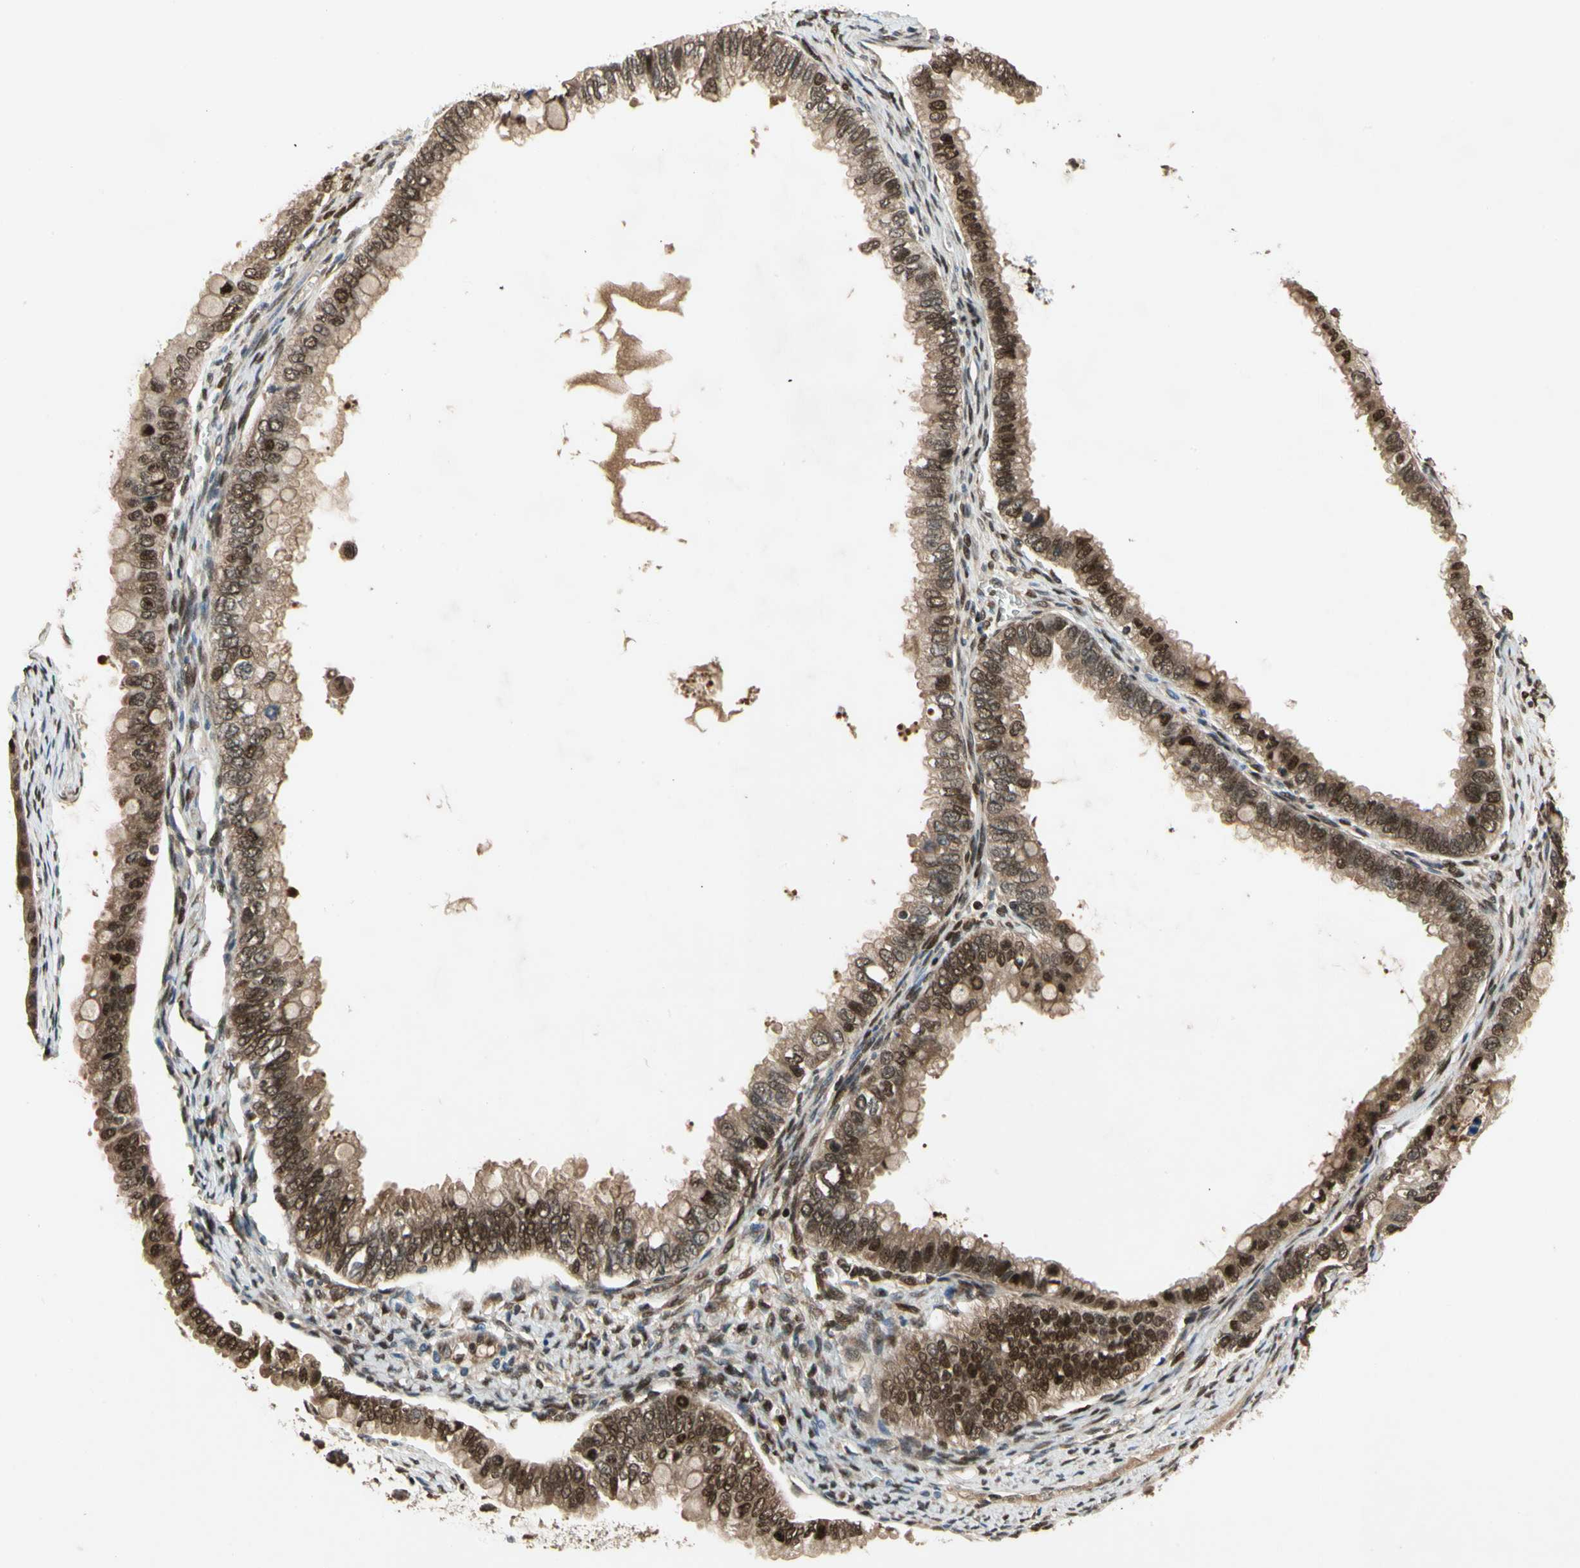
{"staining": {"intensity": "weak", "quantity": ">75%", "location": "cytoplasmic/membranous,nuclear"}, "tissue": "ovarian cancer", "cell_type": "Tumor cells", "image_type": "cancer", "snomed": [{"axis": "morphology", "description": "Cystadenocarcinoma, mucinous, NOS"}, {"axis": "topography", "description": "Ovary"}], "caption": "Protein positivity by immunohistochemistry (IHC) shows weak cytoplasmic/membranous and nuclear expression in about >75% of tumor cells in mucinous cystadenocarcinoma (ovarian).", "gene": "GSR", "patient": {"sex": "female", "age": 80}}